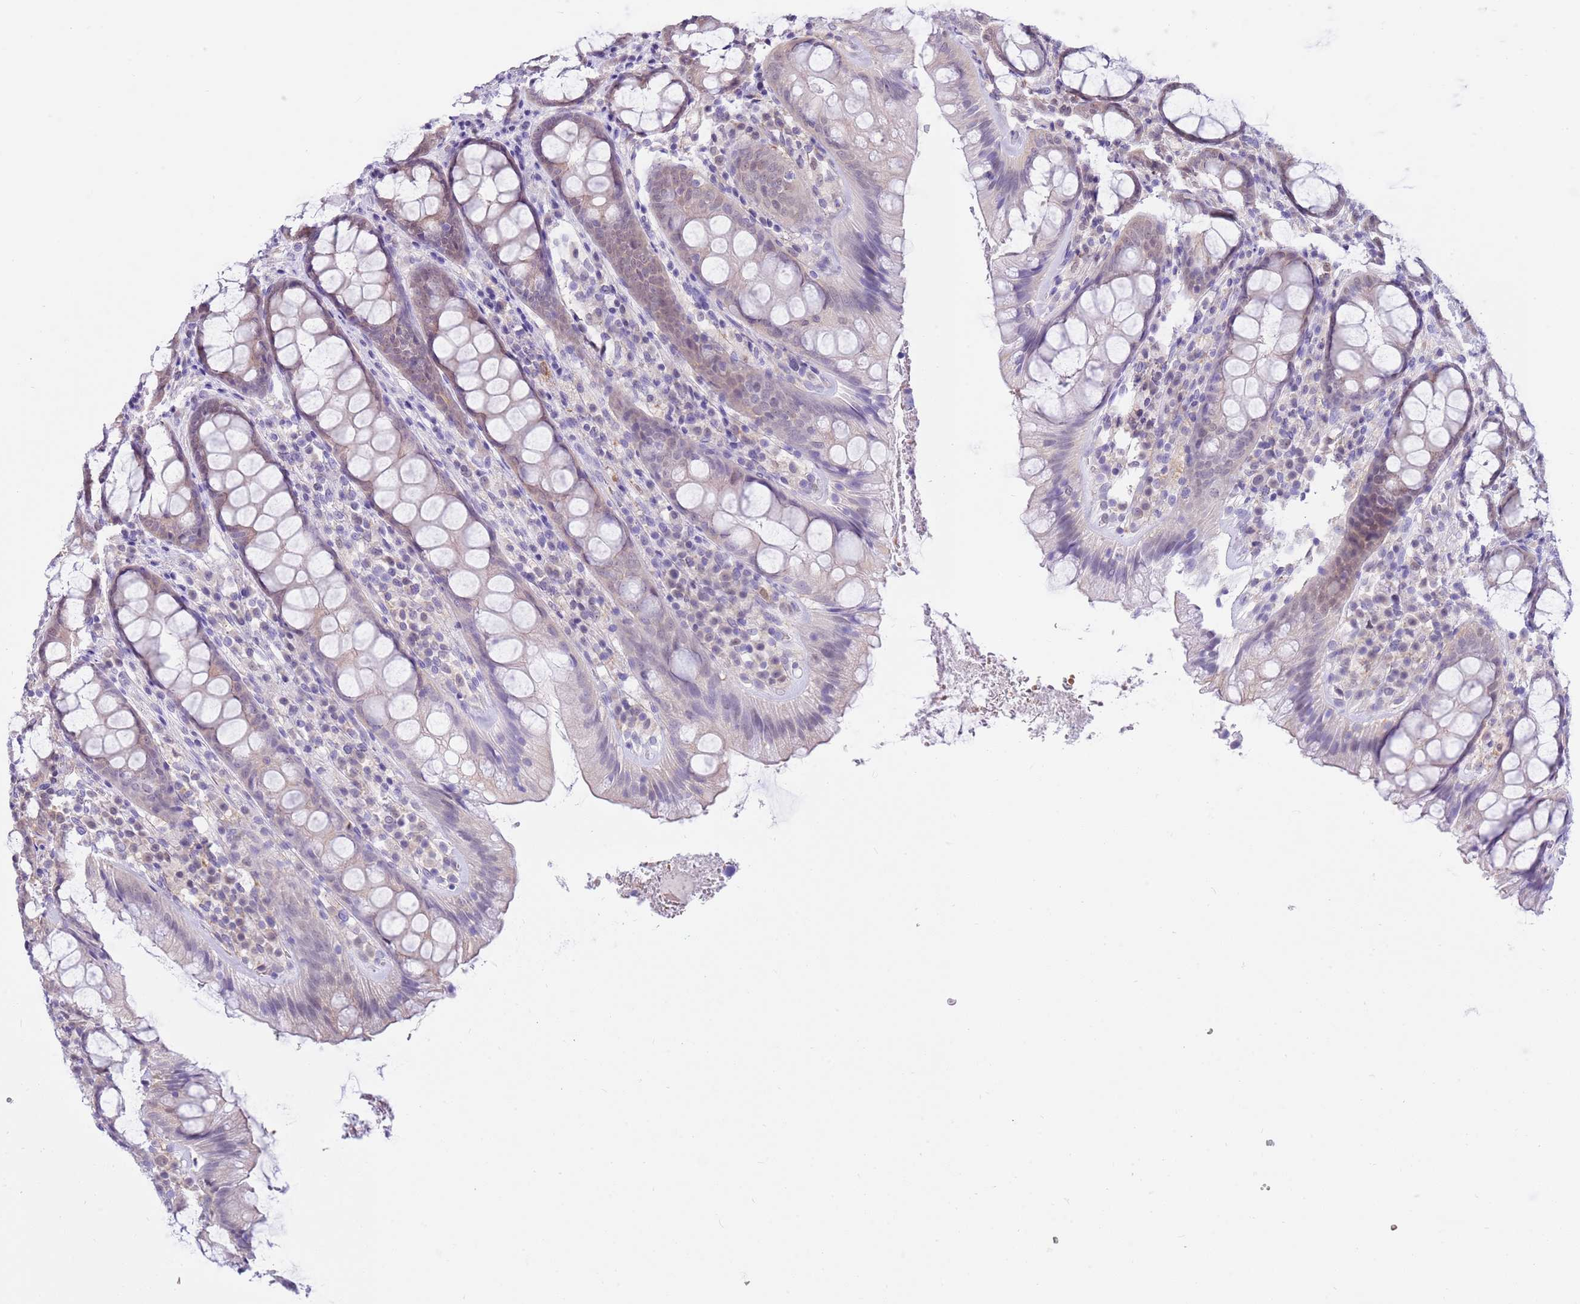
{"staining": {"intensity": "weak", "quantity": "25%-75%", "location": "cytoplasmic/membranous,nuclear"}, "tissue": "rectum", "cell_type": "Glandular cells", "image_type": "normal", "snomed": [{"axis": "morphology", "description": "Normal tissue, NOS"}, {"axis": "topography", "description": "Rectum"}], "caption": "There is low levels of weak cytoplasmic/membranous,nuclear positivity in glandular cells of benign rectum, as demonstrated by immunohistochemical staining (brown color).", "gene": "DDI2", "patient": {"sex": "male", "age": 83}}